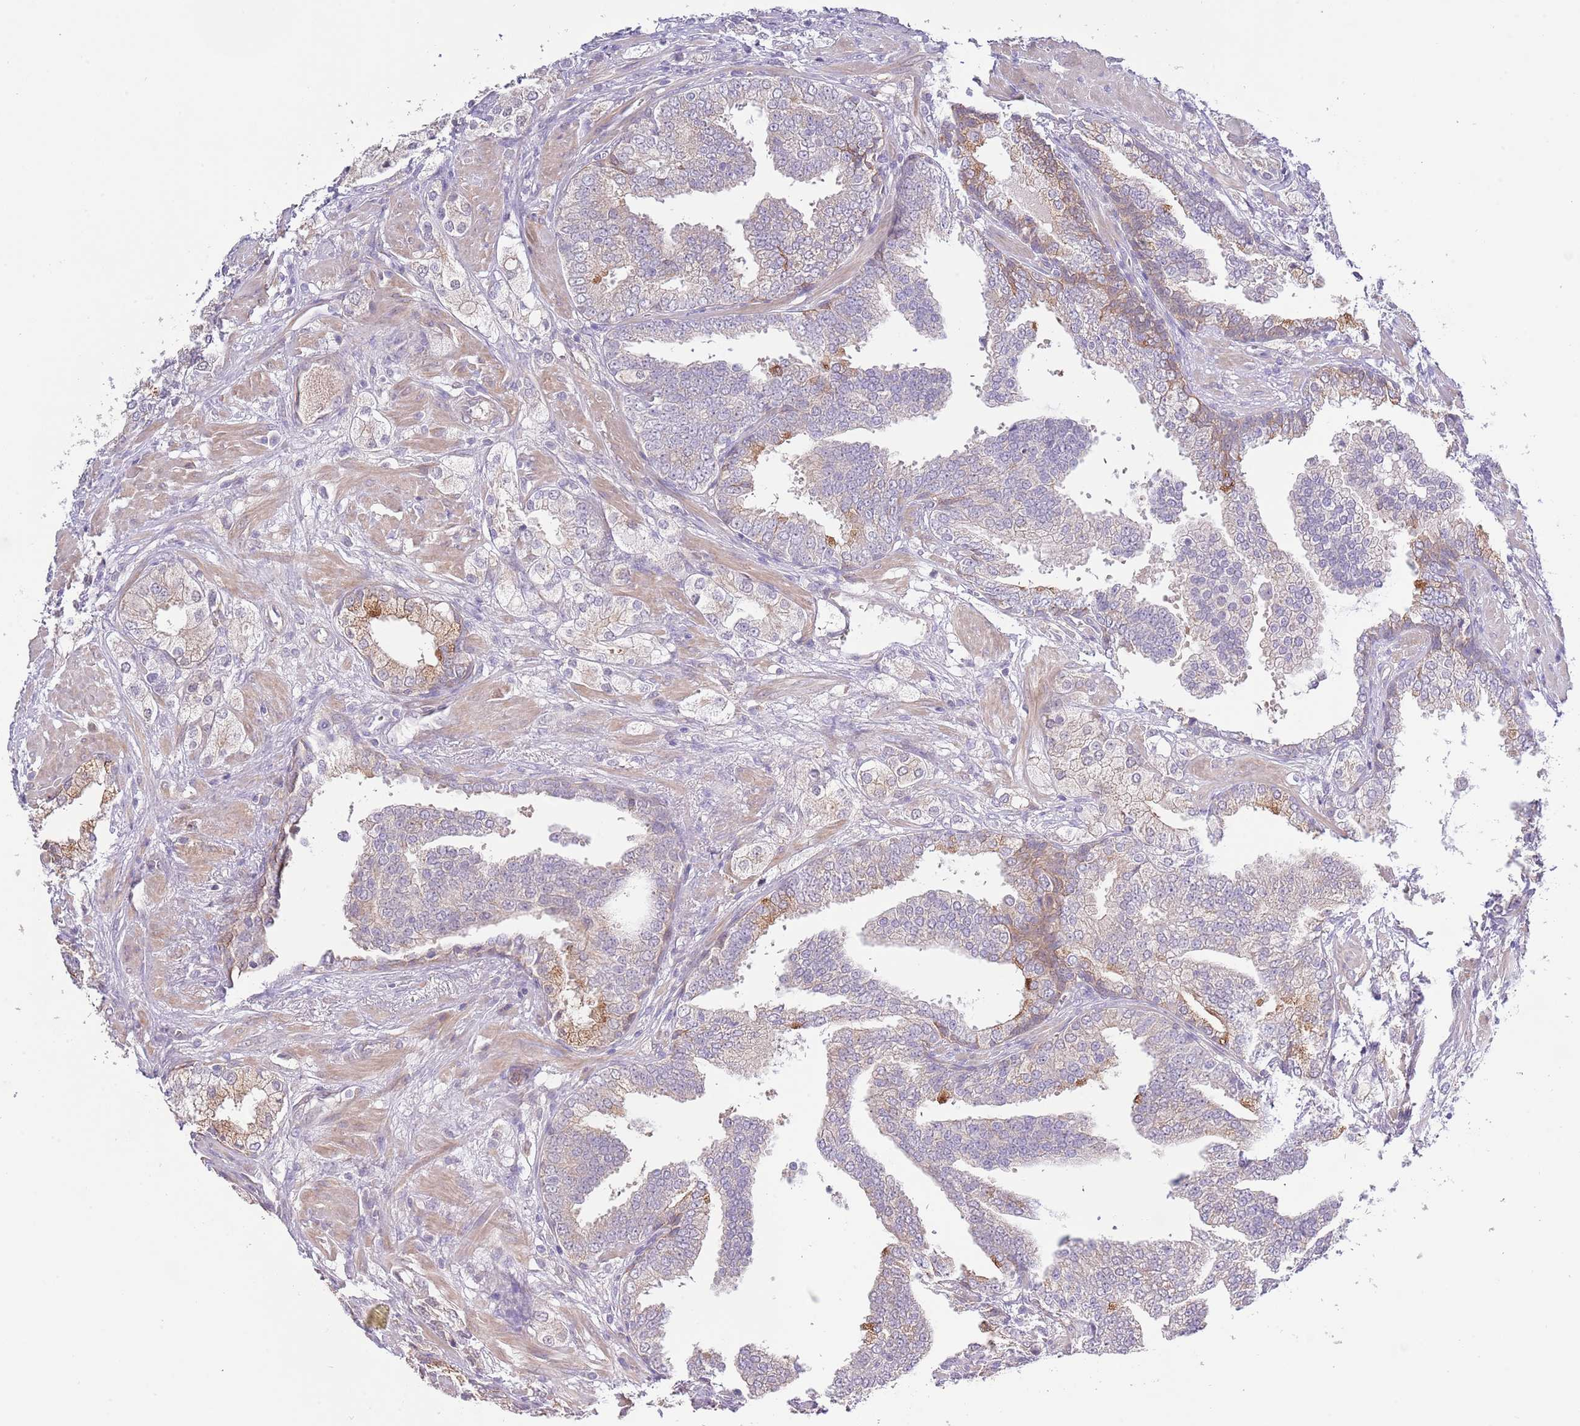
{"staining": {"intensity": "weak", "quantity": "25%-75%", "location": "cytoplasmic/membranous"}, "tissue": "prostate cancer", "cell_type": "Tumor cells", "image_type": "cancer", "snomed": [{"axis": "morphology", "description": "Adenocarcinoma, High grade"}, {"axis": "topography", "description": "Prostate"}], "caption": "This histopathology image demonstrates immunohistochemistry staining of adenocarcinoma (high-grade) (prostate), with low weak cytoplasmic/membranous positivity in about 25%-75% of tumor cells.", "gene": "LIPJ", "patient": {"sex": "male", "age": 50}}